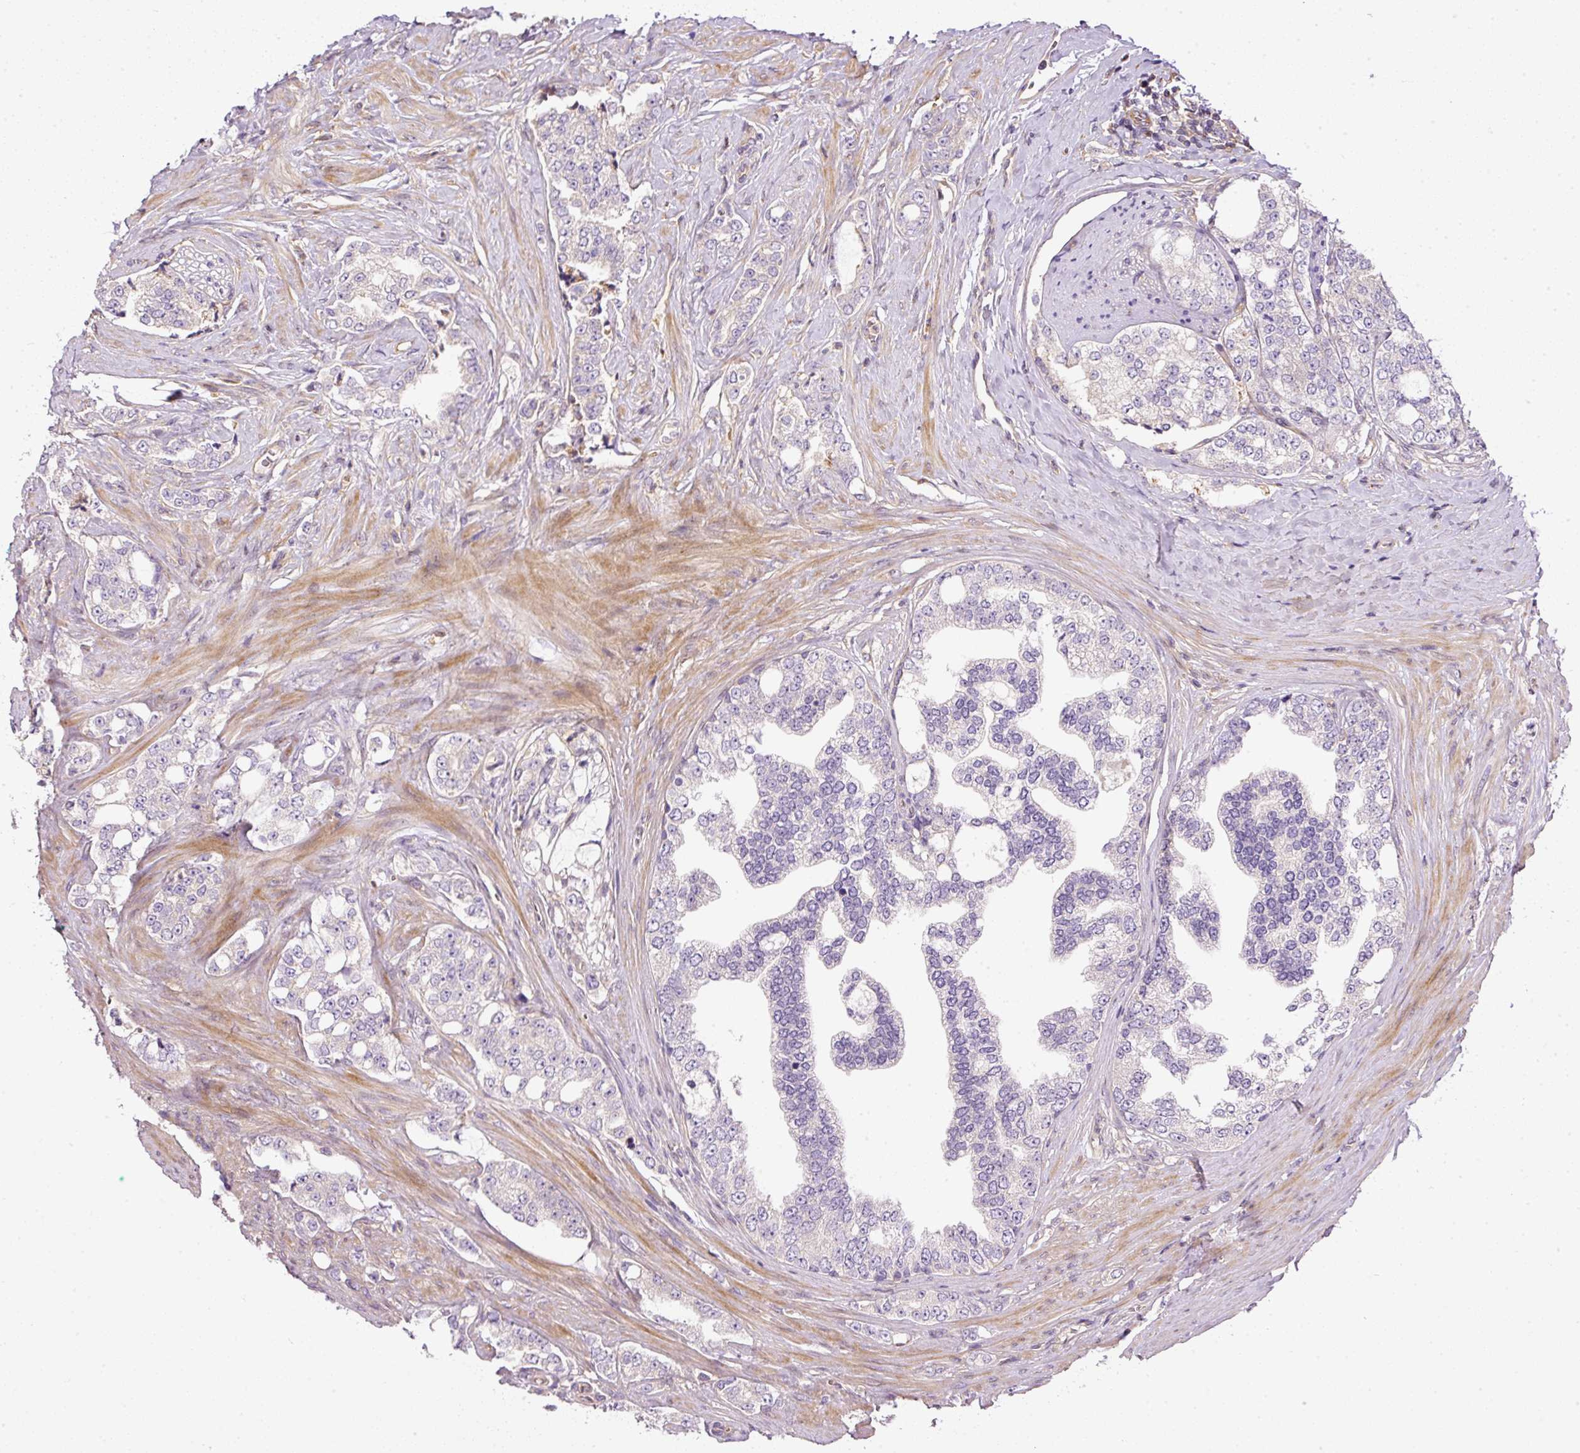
{"staining": {"intensity": "negative", "quantity": "none", "location": "none"}, "tissue": "prostate cancer", "cell_type": "Tumor cells", "image_type": "cancer", "snomed": [{"axis": "morphology", "description": "Adenocarcinoma, High grade"}, {"axis": "topography", "description": "Prostate"}], "caption": "This is an immunohistochemistry photomicrograph of human prostate cancer. There is no expression in tumor cells.", "gene": "TBC1D2B", "patient": {"sex": "male", "age": 64}}